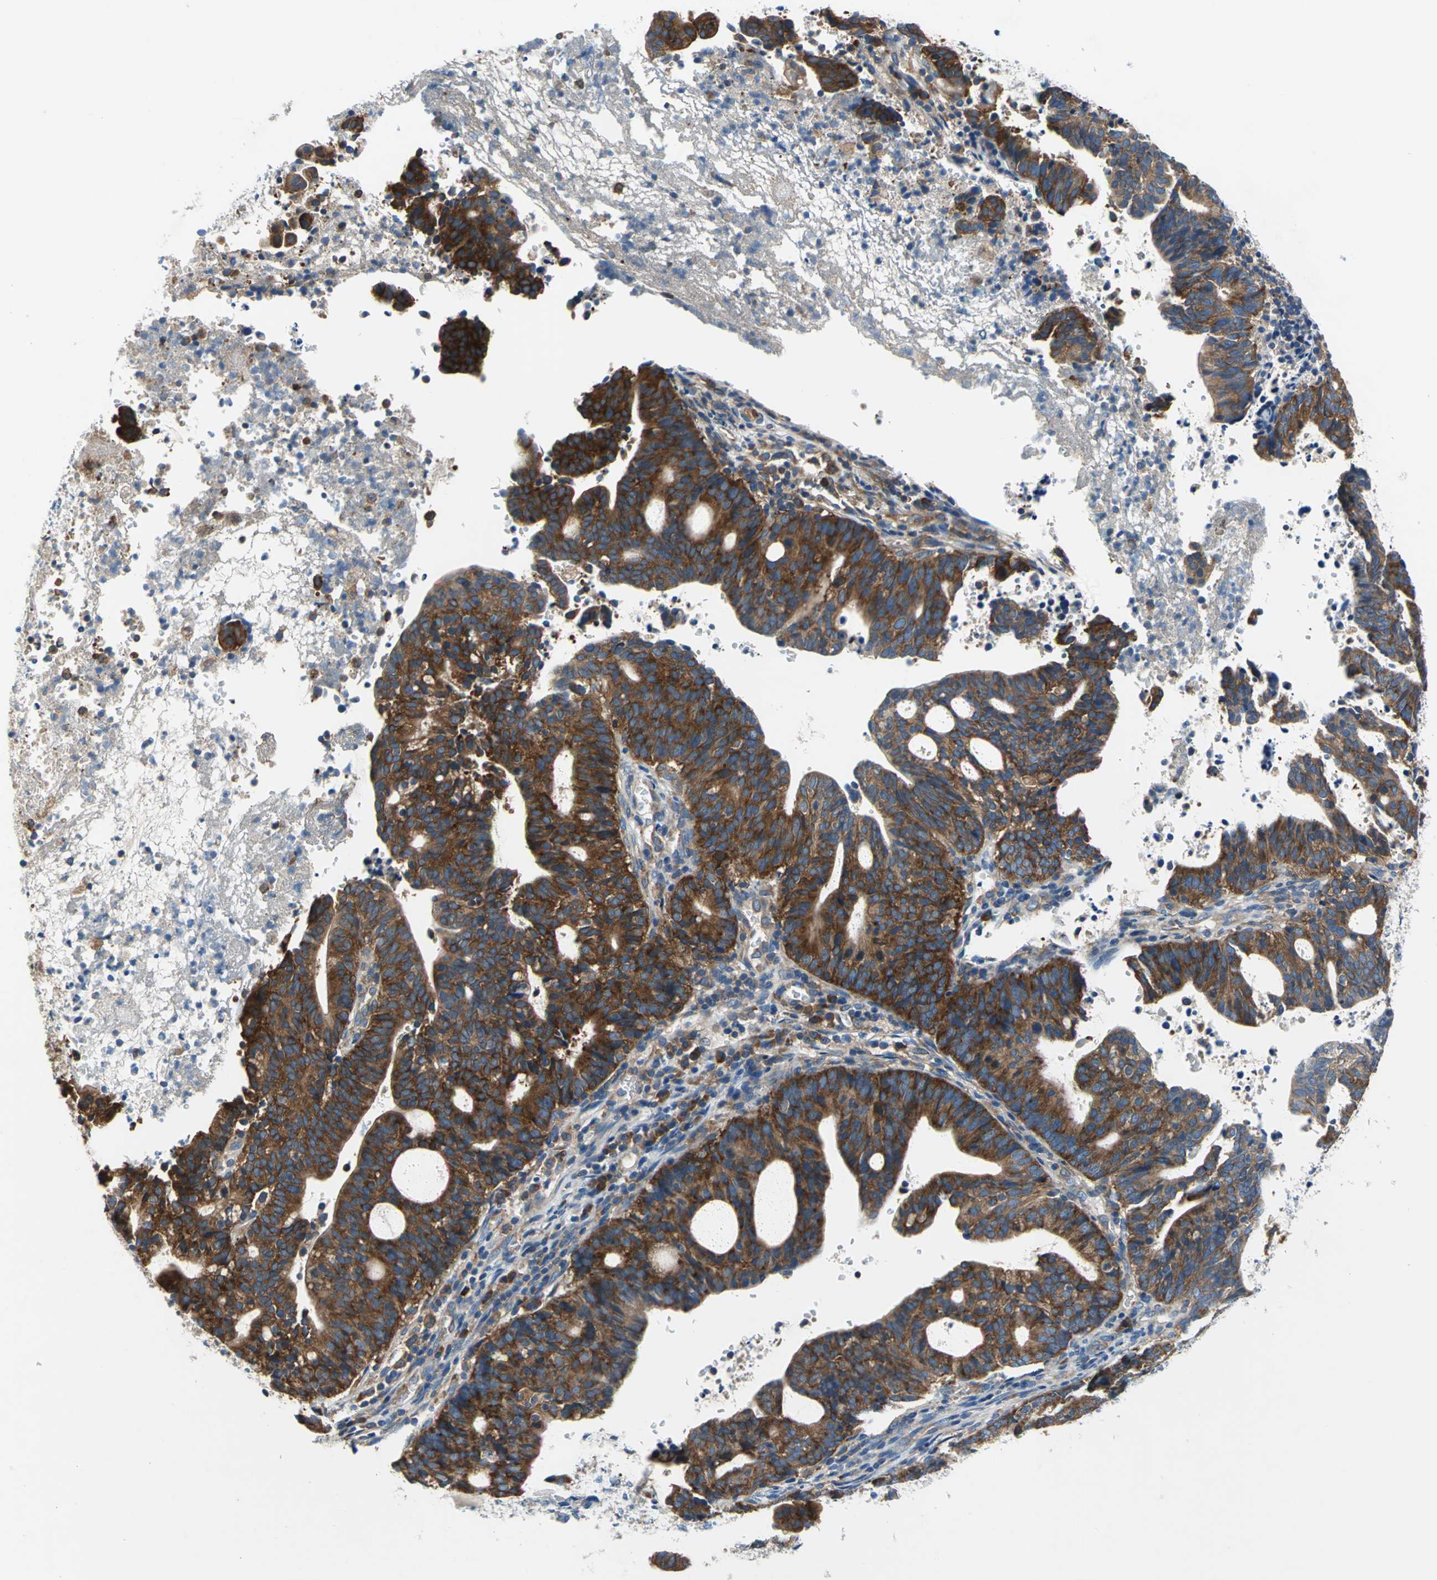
{"staining": {"intensity": "strong", "quantity": ">75%", "location": "cytoplasmic/membranous"}, "tissue": "endometrial cancer", "cell_type": "Tumor cells", "image_type": "cancer", "snomed": [{"axis": "morphology", "description": "Adenocarcinoma, NOS"}, {"axis": "topography", "description": "Uterus"}], "caption": "Protein expression analysis of adenocarcinoma (endometrial) reveals strong cytoplasmic/membranous expression in about >75% of tumor cells. (DAB IHC, brown staining for protein, blue staining for nuclei).", "gene": "TRIM25", "patient": {"sex": "female", "age": 83}}